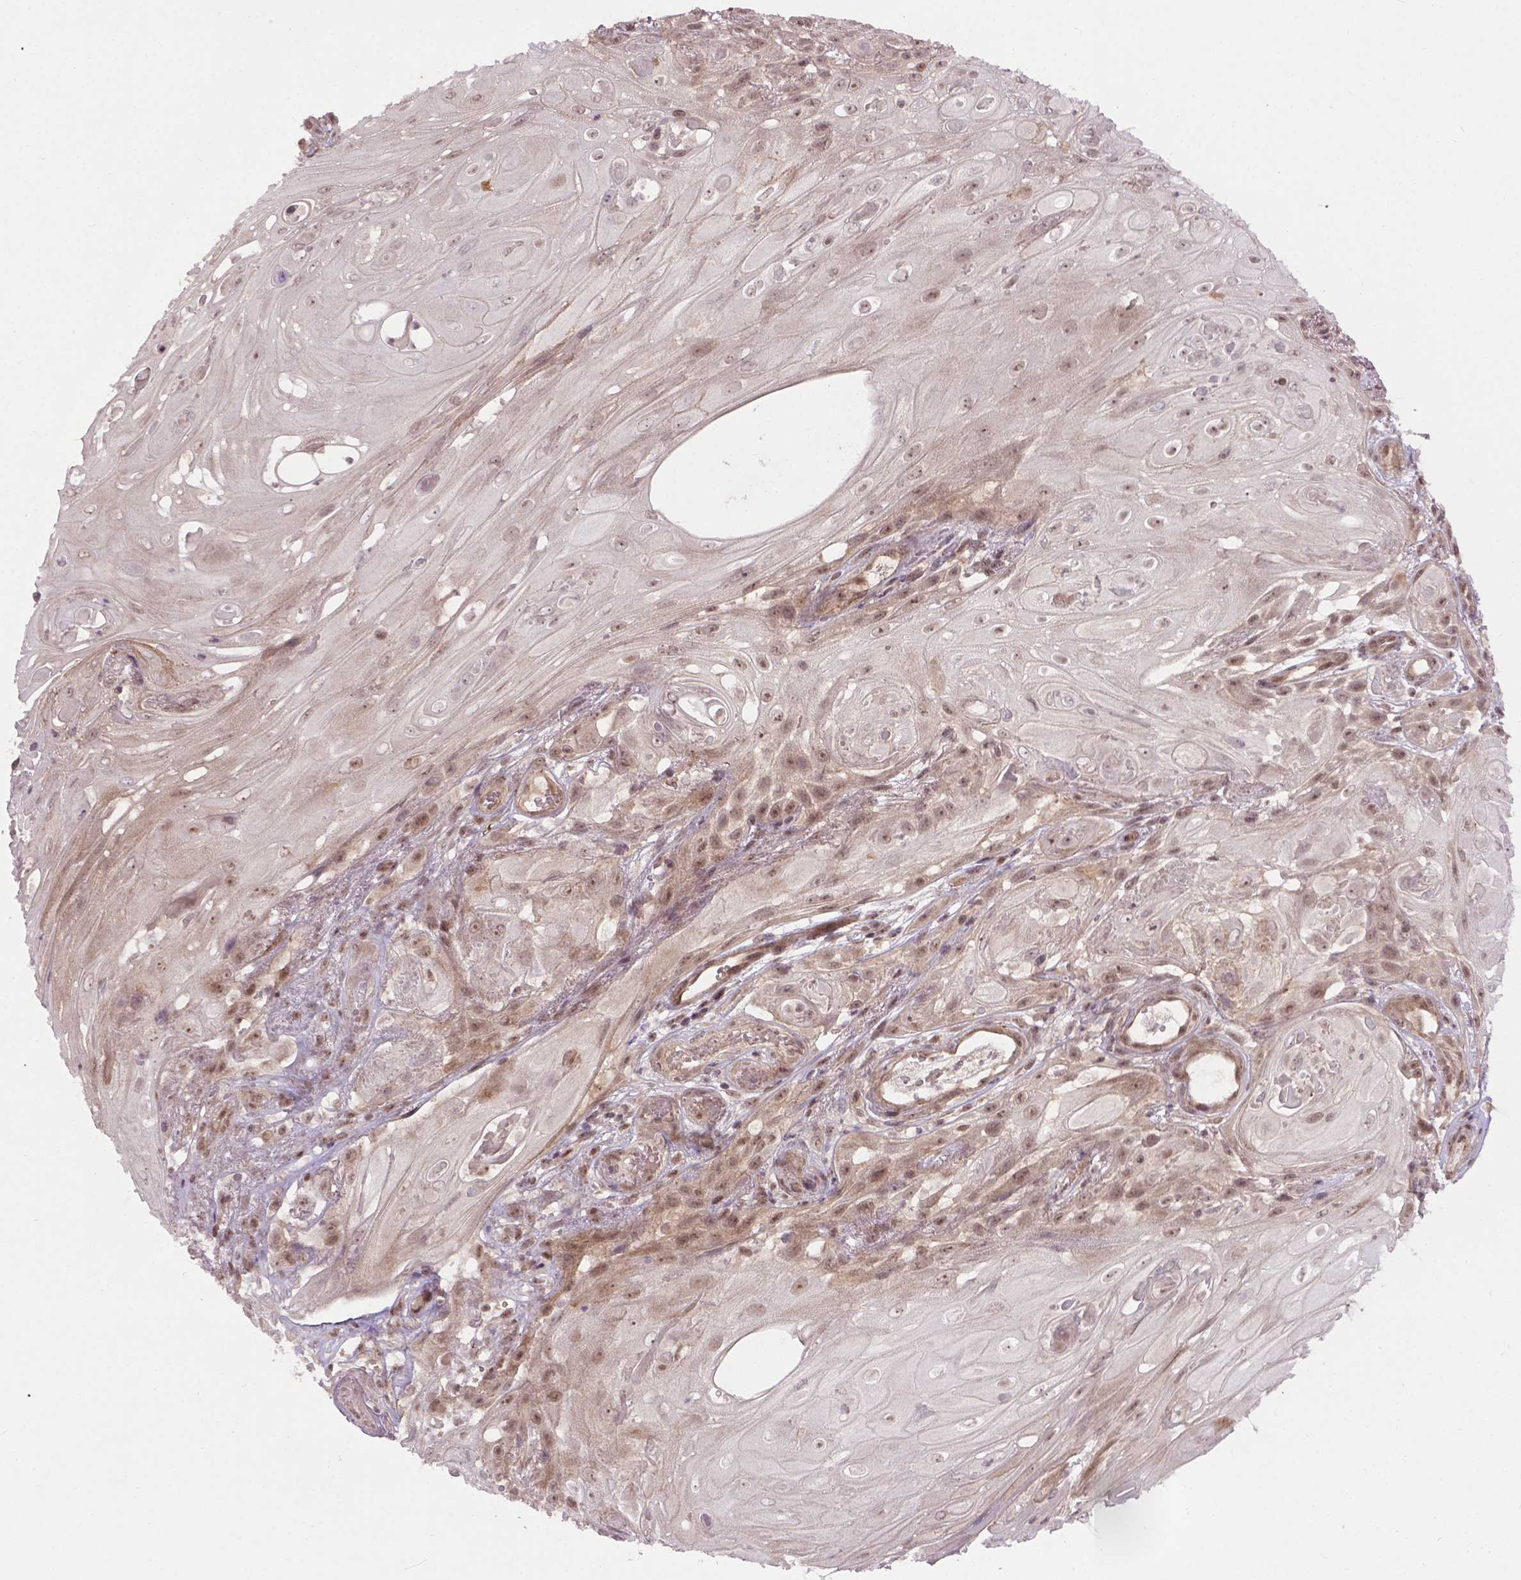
{"staining": {"intensity": "weak", "quantity": ">75%", "location": "nuclear"}, "tissue": "skin cancer", "cell_type": "Tumor cells", "image_type": "cancer", "snomed": [{"axis": "morphology", "description": "Squamous cell carcinoma, NOS"}, {"axis": "topography", "description": "Skin"}], "caption": "Protein expression analysis of human skin cancer (squamous cell carcinoma) reveals weak nuclear expression in approximately >75% of tumor cells.", "gene": "ANKRD54", "patient": {"sex": "male", "age": 62}}